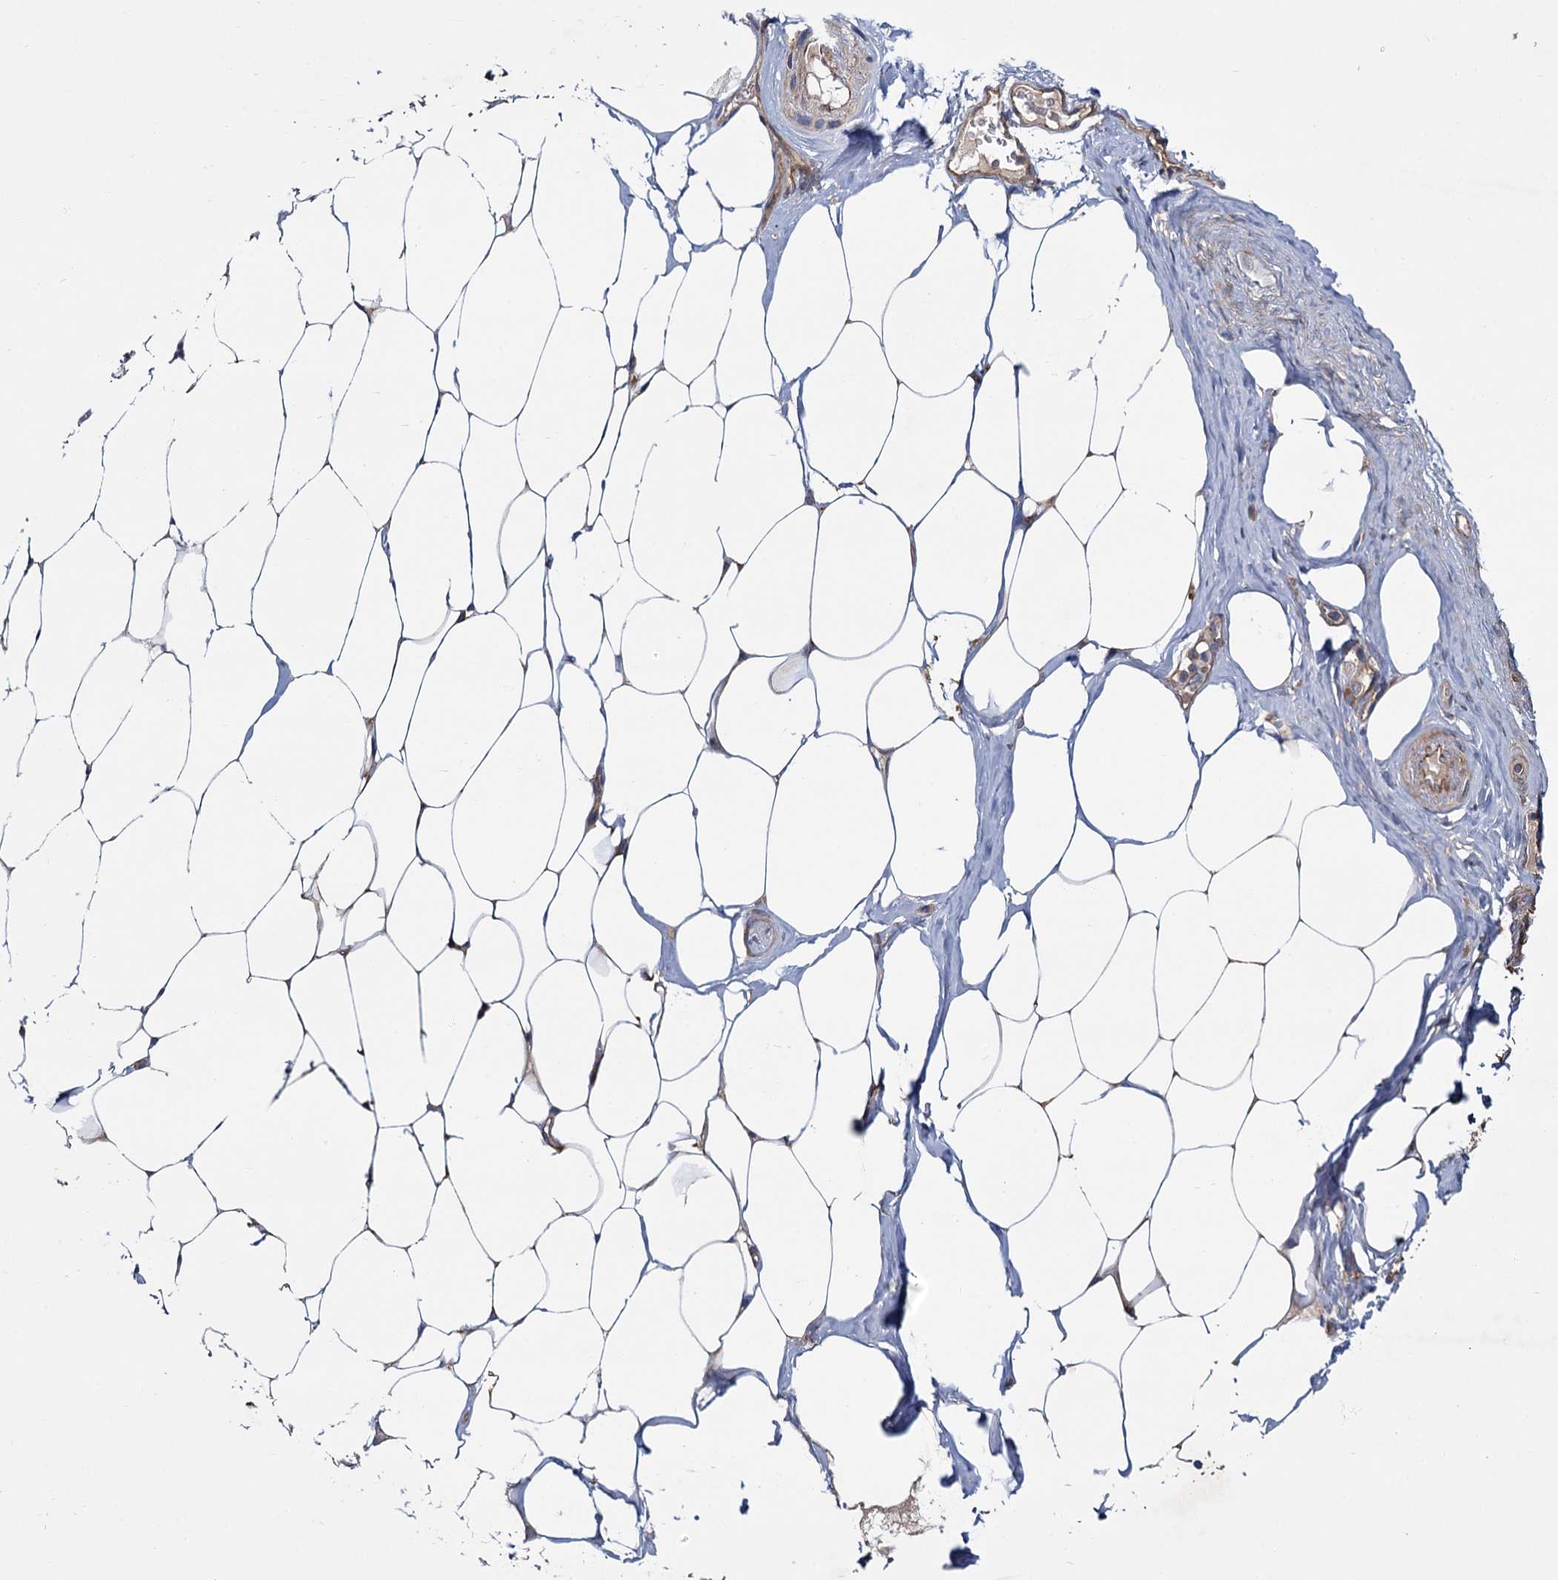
{"staining": {"intensity": "negative", "quantity": "none", "location": "none"}, "tissue": "adipose tissue", "cell_type": "Adipocytes", "image_type": "normal", "snomed": [{"axis": "morphology", "description": "Normal tissue, NOS"}, {"axis": "morphology", "description": "Adenocarcinoma, Low grade"}, {"axis": "topography", "description": "Prostate"}, {"axis": "topography", "description": "Peripheral nerve tissue"}], "caption": "Immunohistochemical staining of unremarkable adipose tissue exhibits no significant staining in adipocytes.", "gene": "MTRR", "patient": {"sex": "male", "age": 63}}